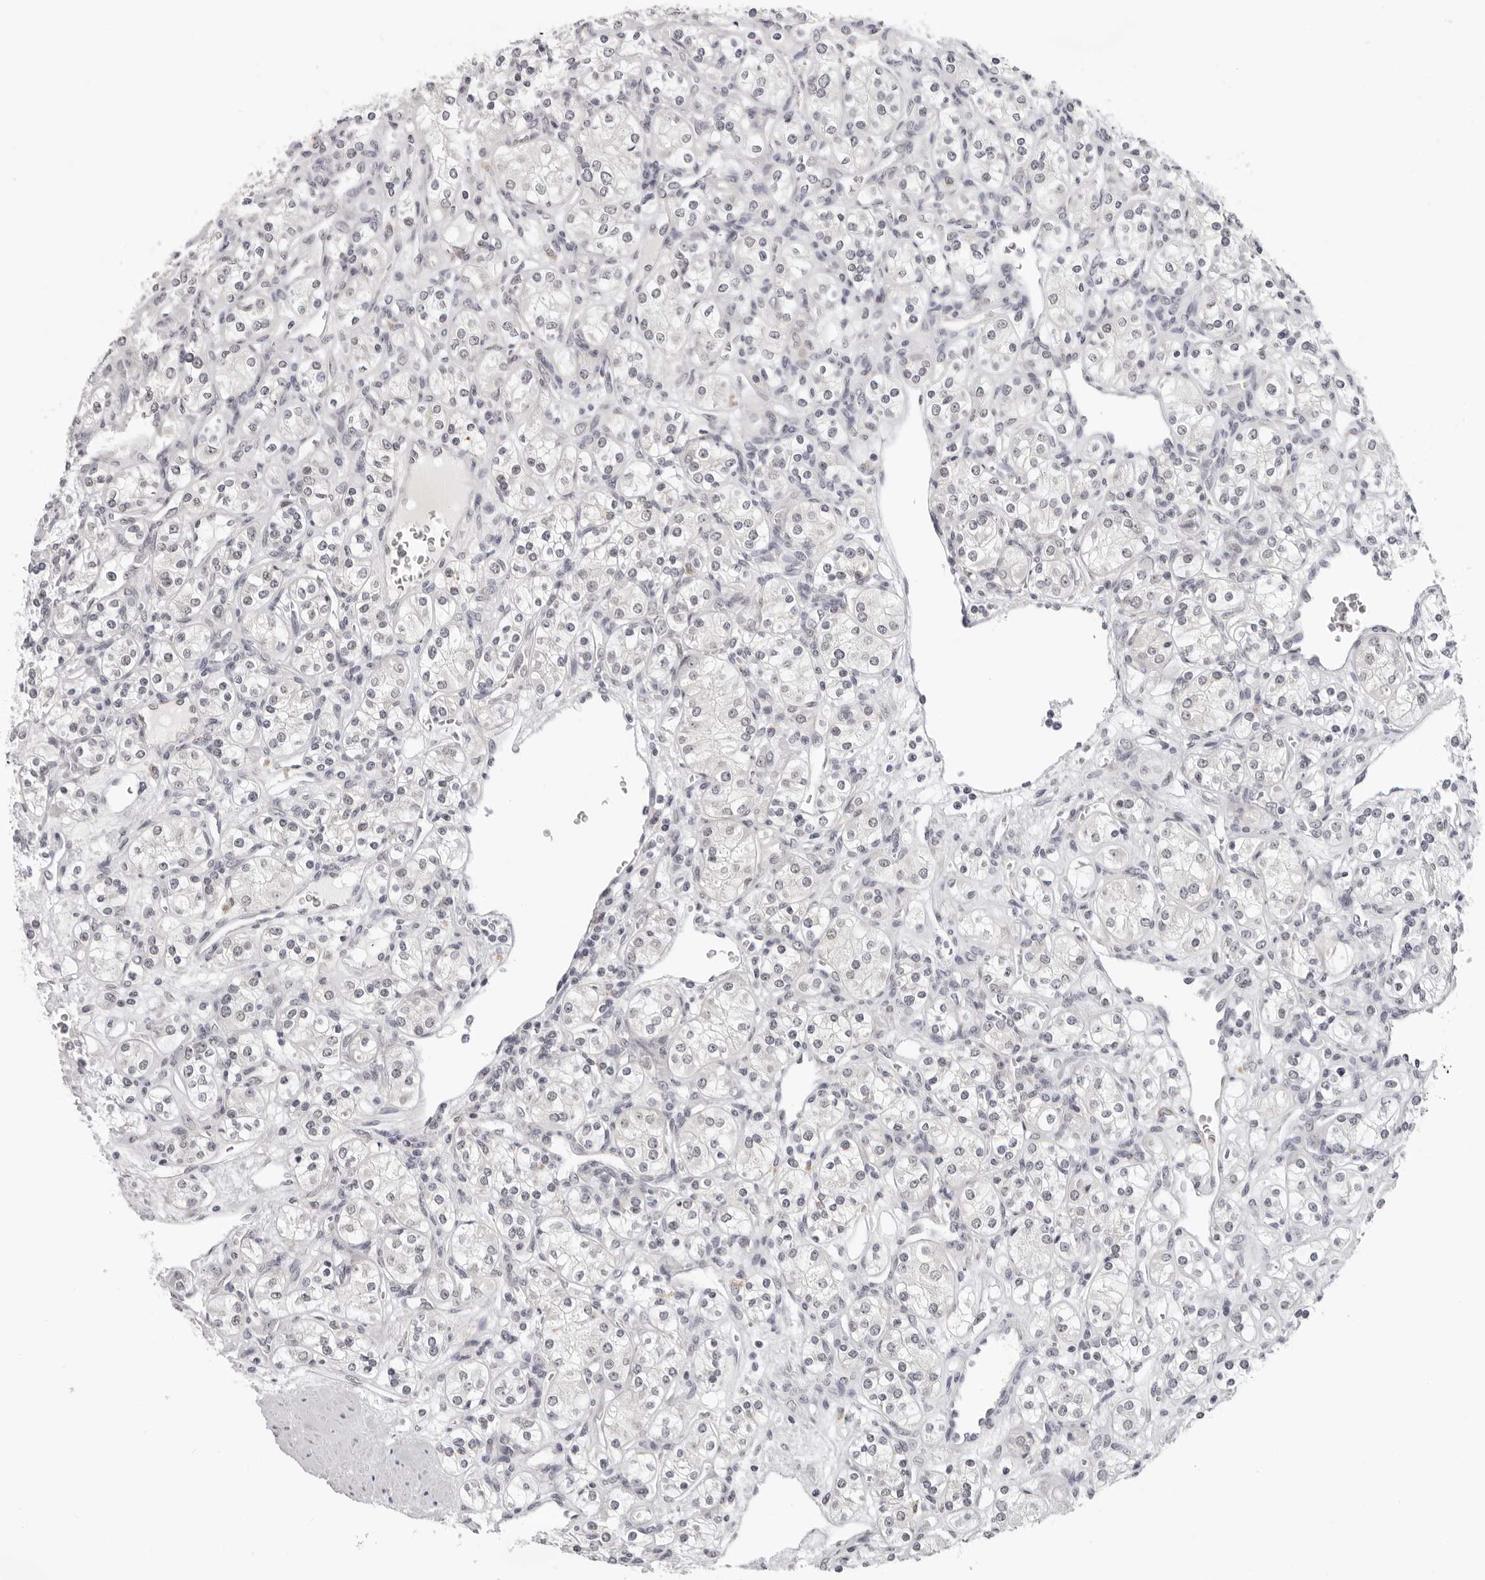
{"staining": {"intensity": "negative", "quantity": "none", "location": "none"}, "tissue": "renal cancer", "cell_type": "Tumor cells", "image_type": "cancer", "snomed": [{"axis": "morphology", "description": "Adenocarcinoma, NOS"}, {"axis": "topography", "description": "Kidney"}], "caption": "Renal cancer was stained to show a protein in brown. There is no significant expression in tumor cells.", "gene": "PRUNE1", "patient": {"sex": "male", "age": 77}}